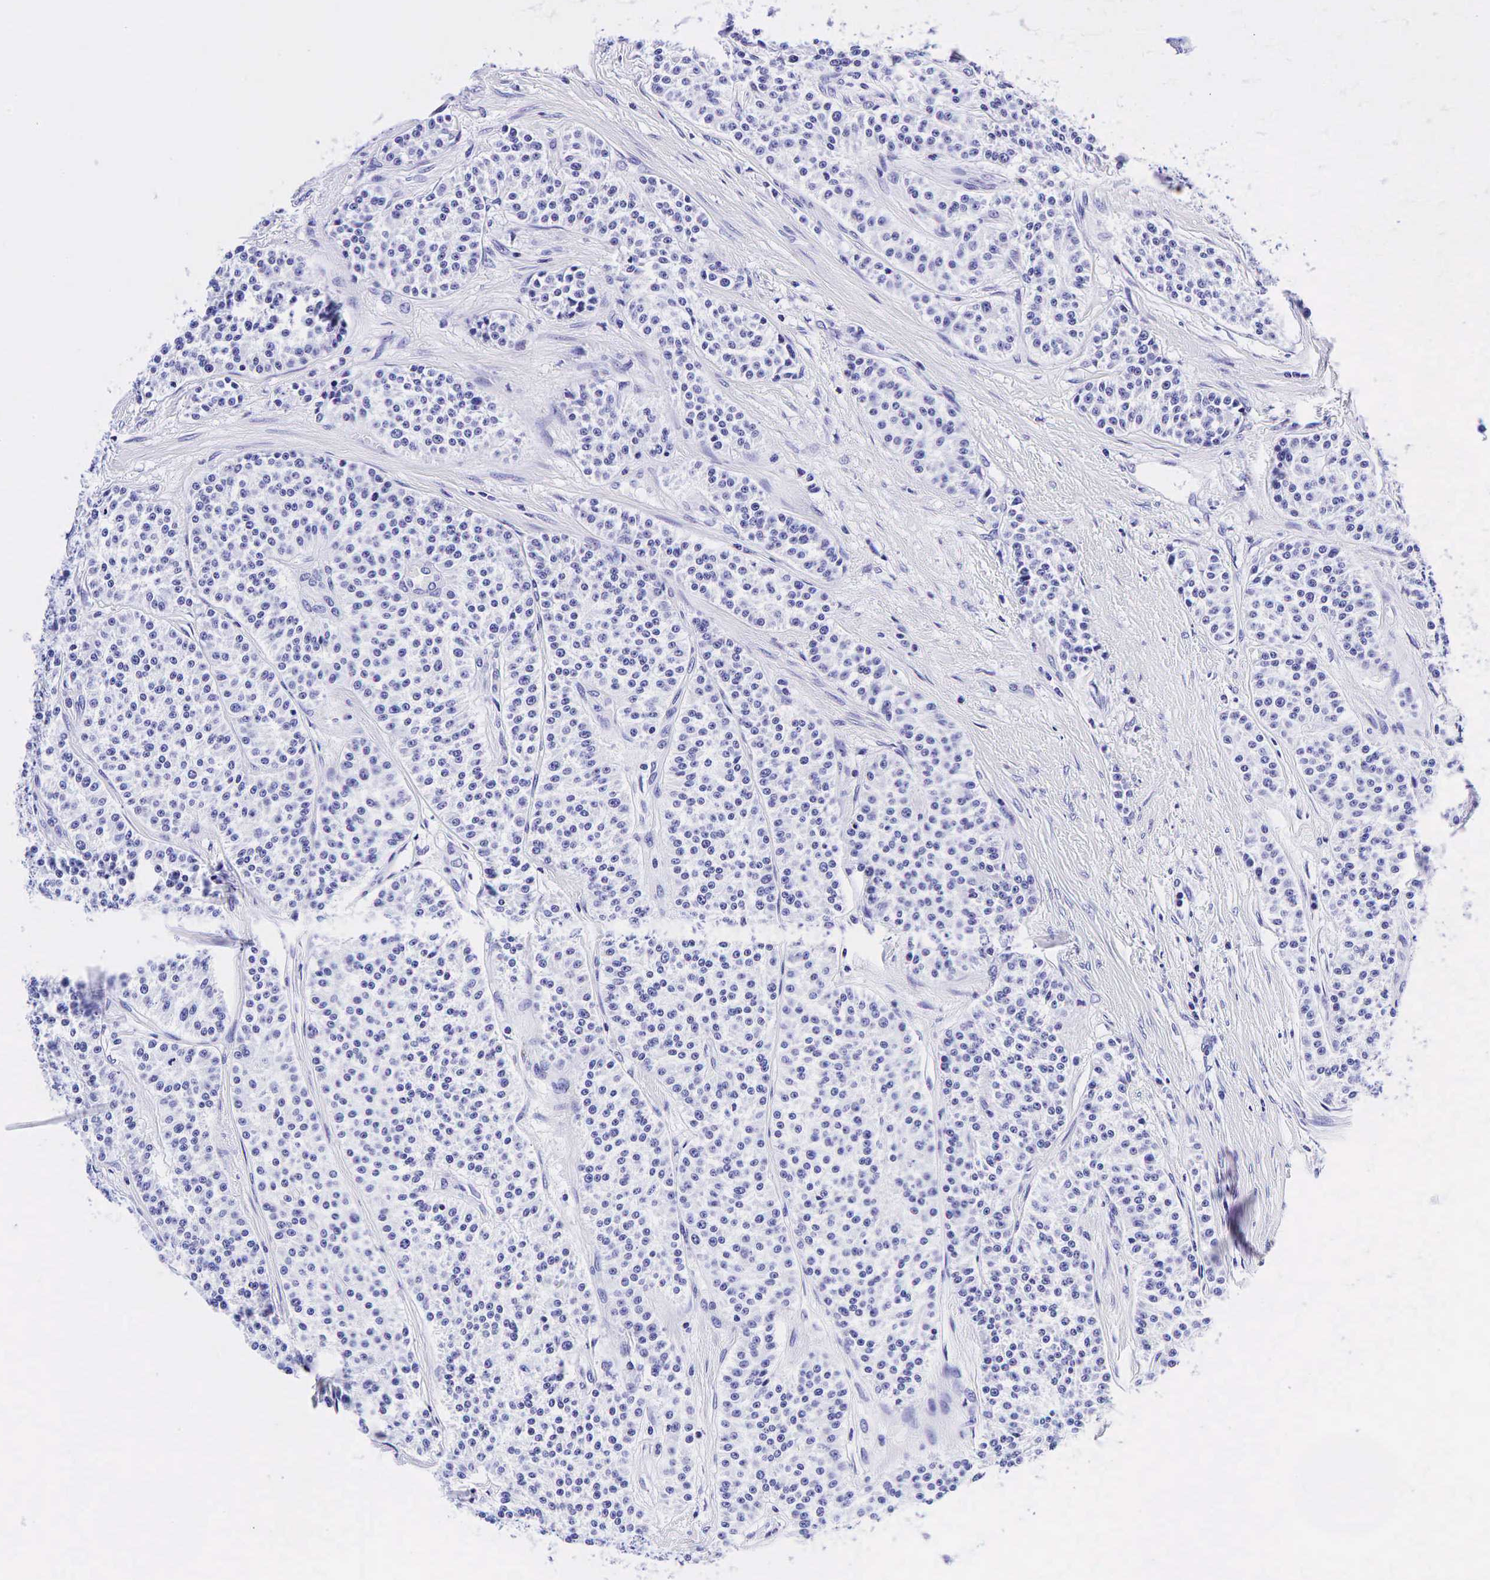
{"staining": {"intensity": "negative", "quantity": "none", "location": "none"}, "tissue": "carcinoid", "cell_type": "Tumor cells", "image_type": "cancer", "snomed": [{"axis": "morphology", "description": "Carcinoid, malignant, NOS"}, {"axis": "topography", "description": "Stomach"}], "caption": "A histopathology image of carcinoid (malignant) stained for a protein shows no brown staining in tumor cells. Brightfield microscopy of immunohistochemistry stained with DAB (3,3'-diaminobenzidine) (brown) and hematoxylin (blue), captured at high magnification.", "gene": "GAST", "patient": {"sex": "female", "age": 76}}